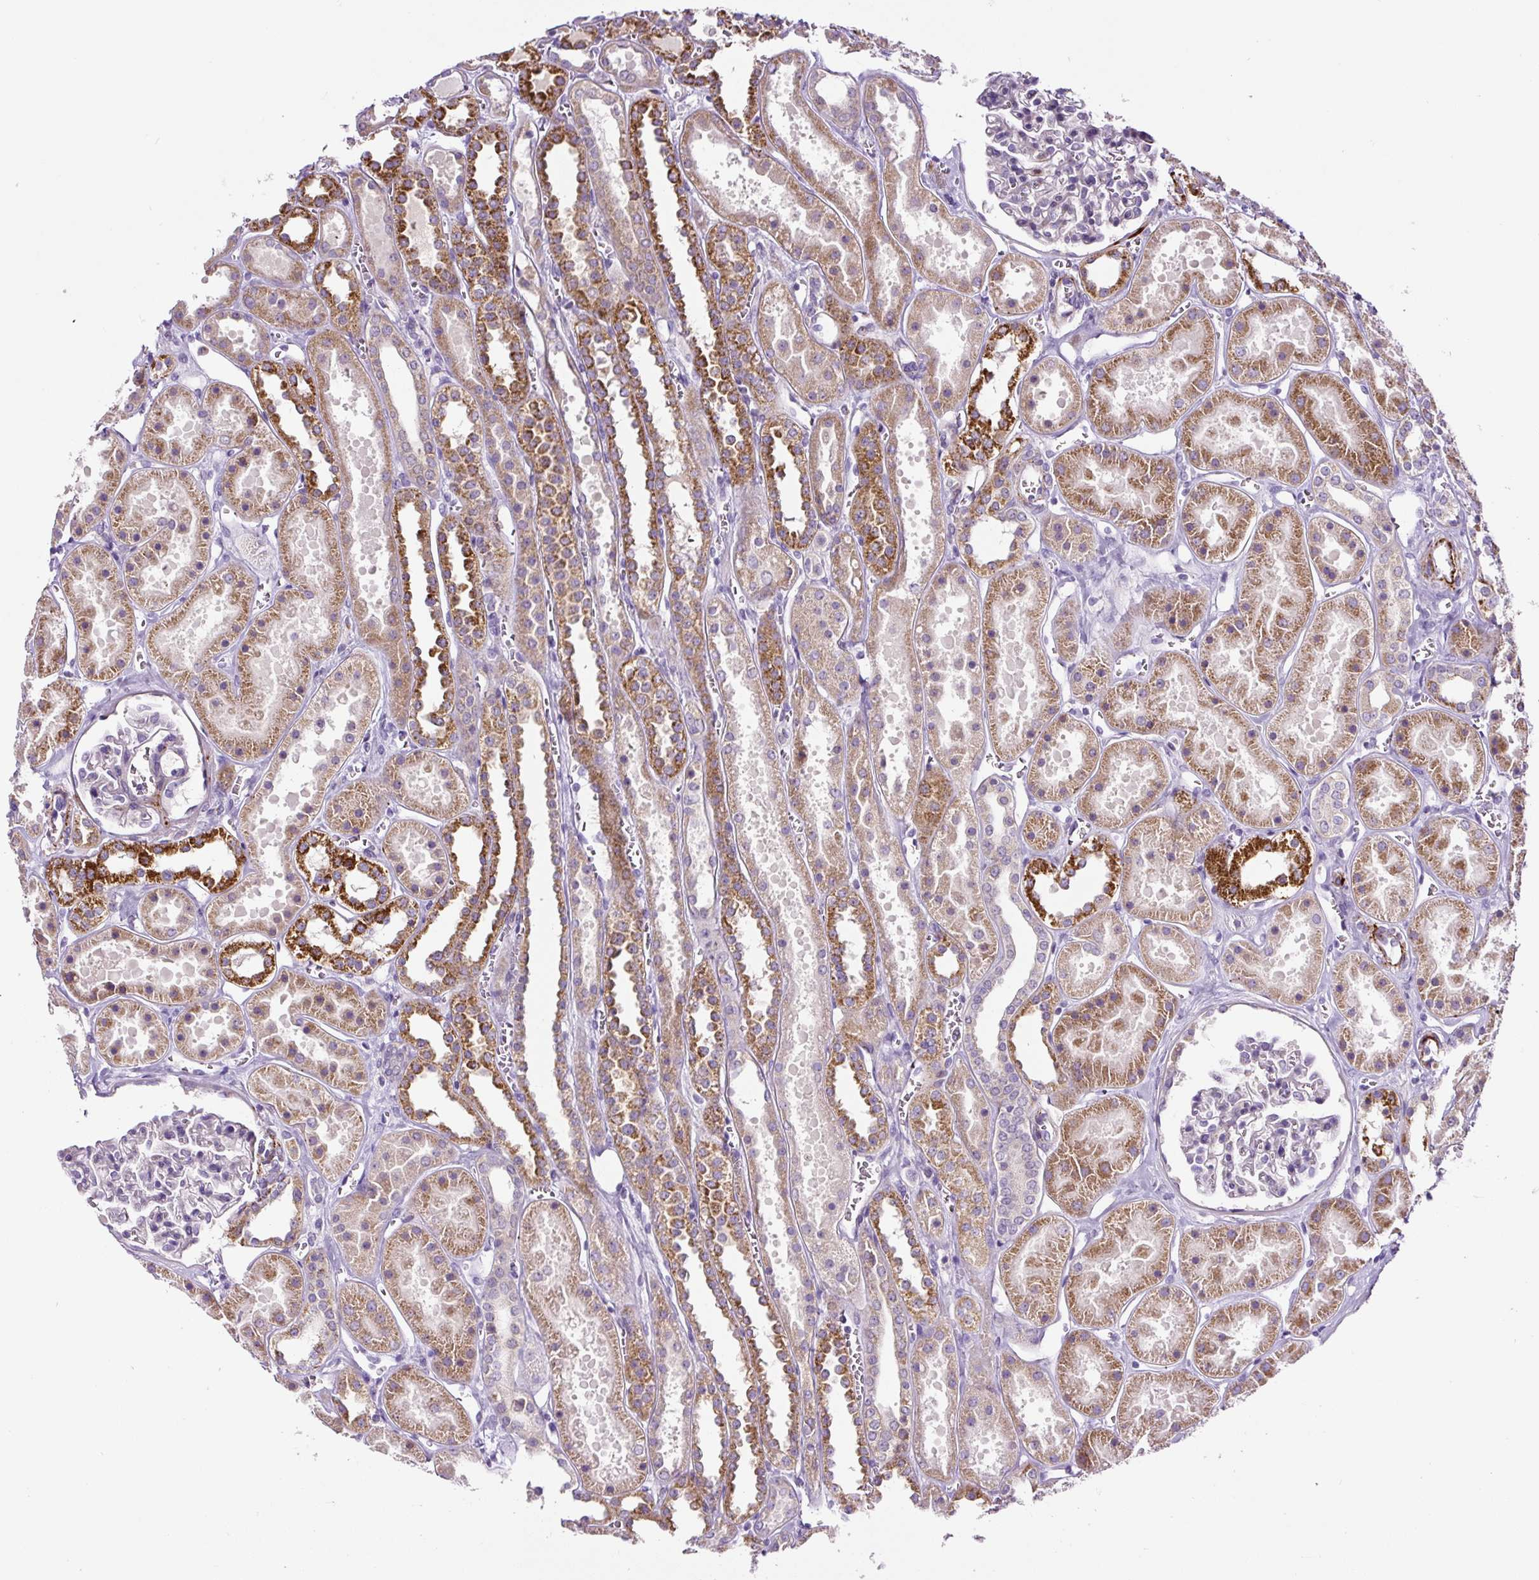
{"staining": {"intensity": "negative", "quantity": "none", "location": "none"}, "tissue": "kidney", "cell_type": "Cells in glomeruli", "image_type": "normal", "snomed": [{"axis": "morphology", "description": "Normal tissue, NOS"}, {"axis": "topography", "description": "Kidney"}], "caption": "Immunohistochemistry image of unremarkable kidney: kidney stained with DAB displays no significant protein expression in cells in glomeruli.", "gene": "HPS4", "patient": {"sex": "female", "age": 41}}